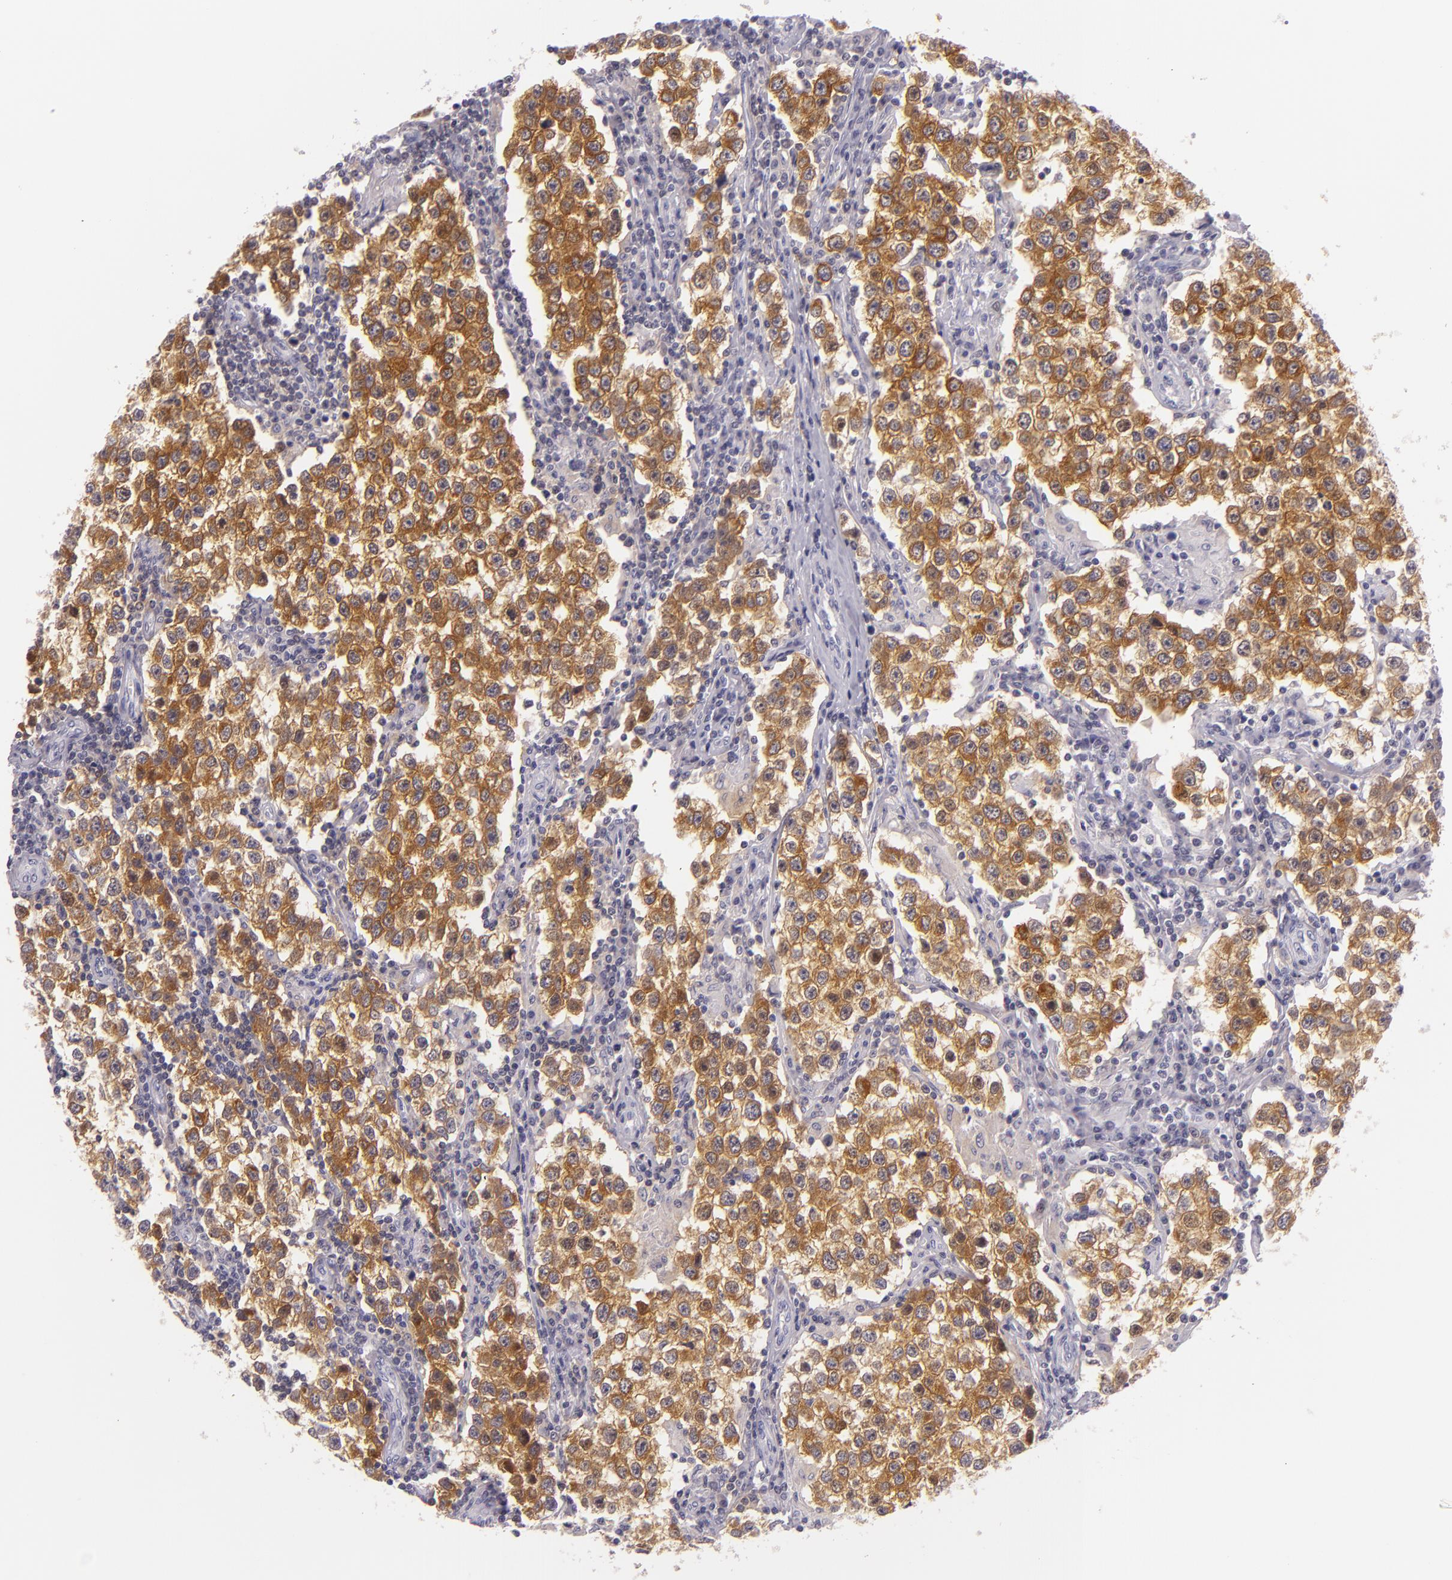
{"staining": {"intensity": "strong", "quantity": ">75%", "location": "cytoplasmic/membranous"}, "tissue": "testis cancer", "cell_type": "Tumor cells", "image_type": "cancer", "snomed": [{"axis": "morphology", "description": "Seminoma, NOS"}, {"axis": "topography", "description": "Testis"}], "caption": "Brown immunohistochemical staining in human seminoma (testis) exhibits strong cytoplasmic/membranous staining in about >75% of tumor cells.", "gene": "HSP90AA1", "patient": {"sex": "male", "age": 36}}